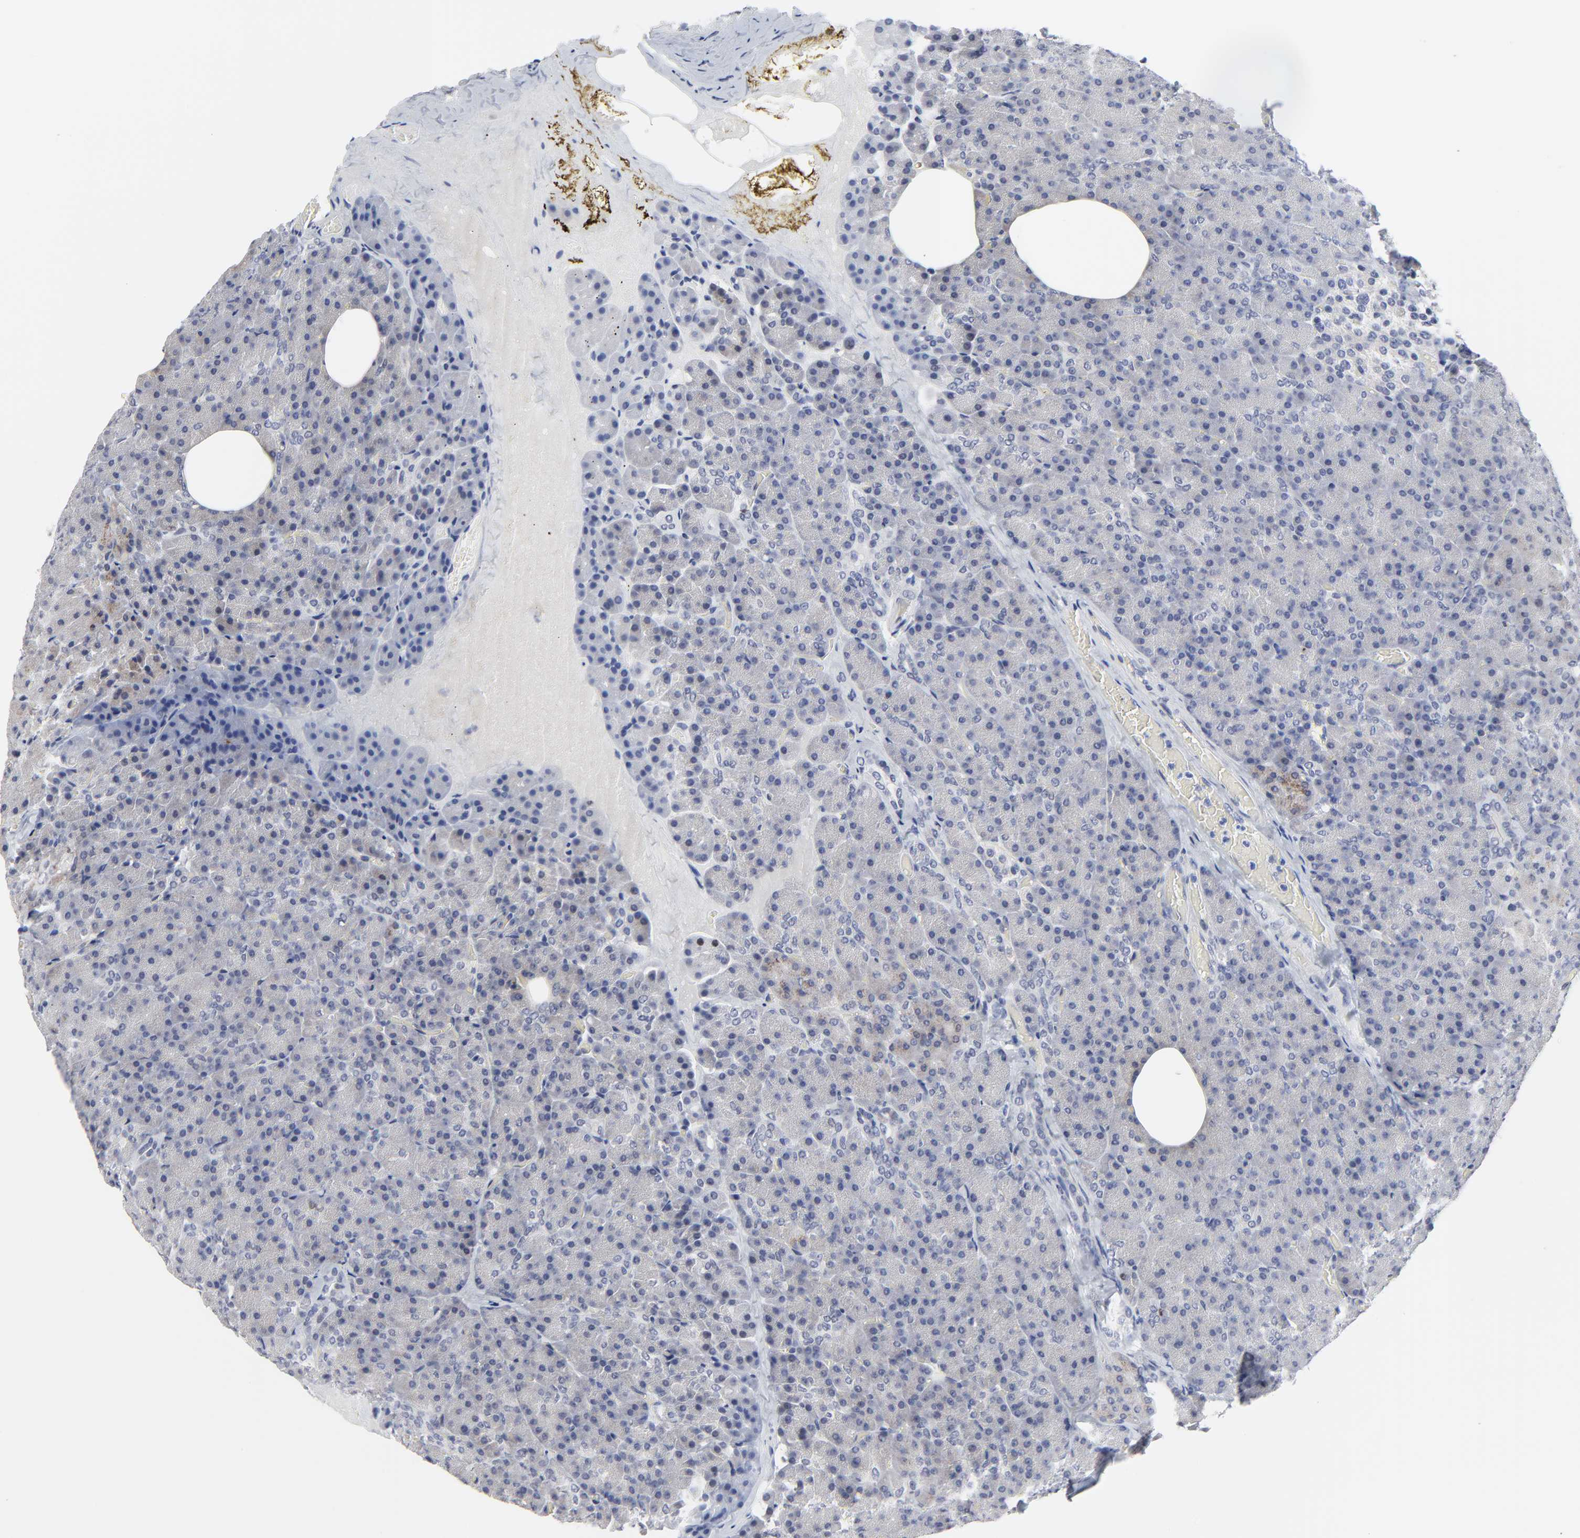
{"staining": {"intensity": "negative", "quantity": "none", "location": "none"}, "tissue": "pancreas", "cell_type": "Exocrine glandular cells", "image_type": "normal", "snomed": [{"axis": "morphology", "description": "Normal tissue, NOS"}, {"axis": "topography", "description": "Pancreas"}], "caption": "Histopathology image shows no protein expression in exocrine glandular cells of normal pancreas.", "gene": "ZNF589", "patient": {"sex": "female", "age": 35}}